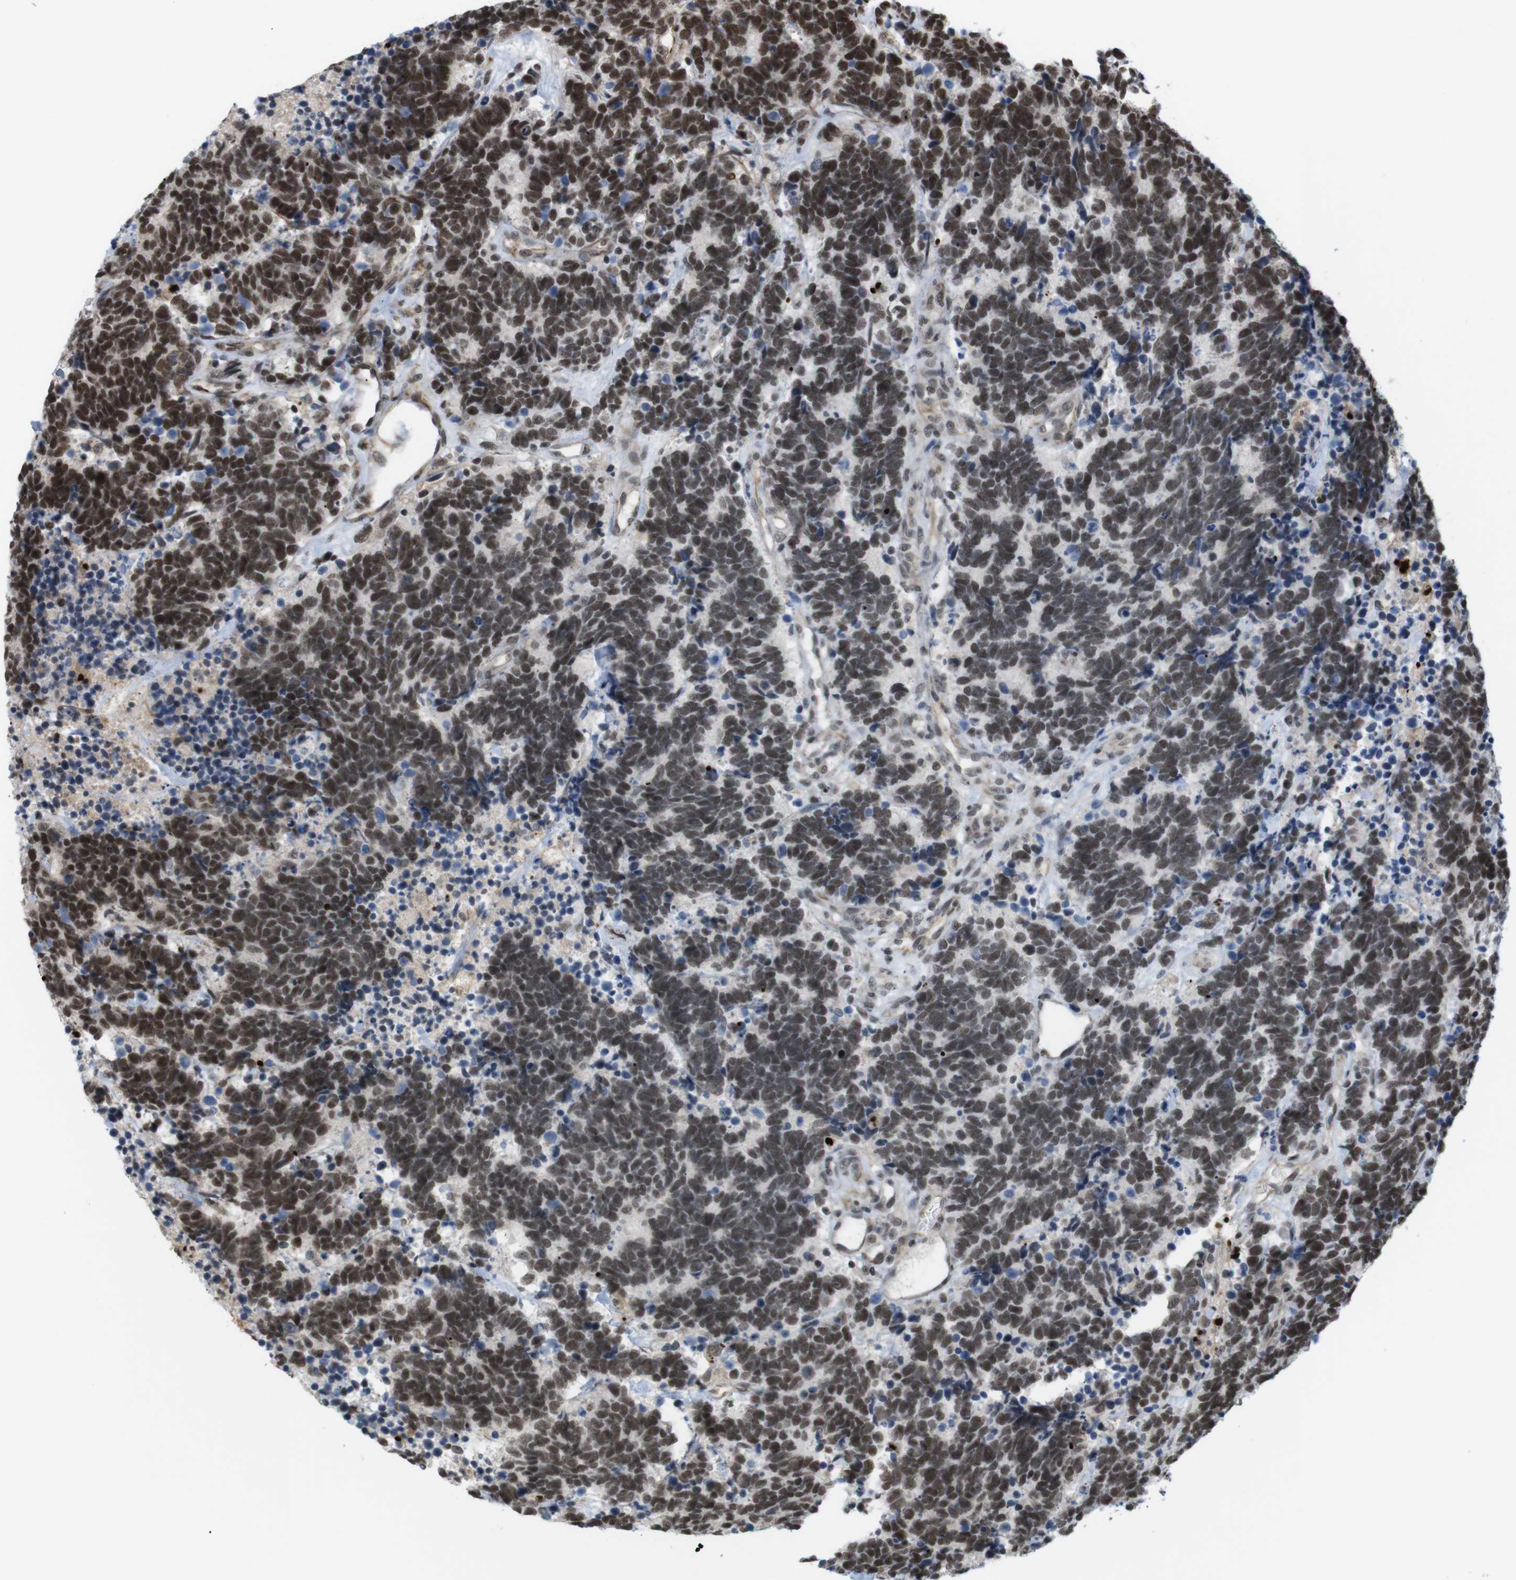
{"staining": {"intensity": "strong", "quantity": ">75%", "location": "nuclear"}, "tissue": "carcinoid", "cell_type": "Tumor cells", "image_type": "cancer", "snomed": [{"axis": "morphology", "description": "Carcinoma, NOS"}, {"axis": "morphology", "description": "Carcinoid, malignant, NOS"}, {"axis": "topography", "description": "Urinary bladder"}], "caption": "Immunohistochemistry of human carcinoid demonstrates high levels of strong nuclear expression in about >75% of tumor cells.", "gene": "SP2", "patient": {"sex": "male", "age": 57}}